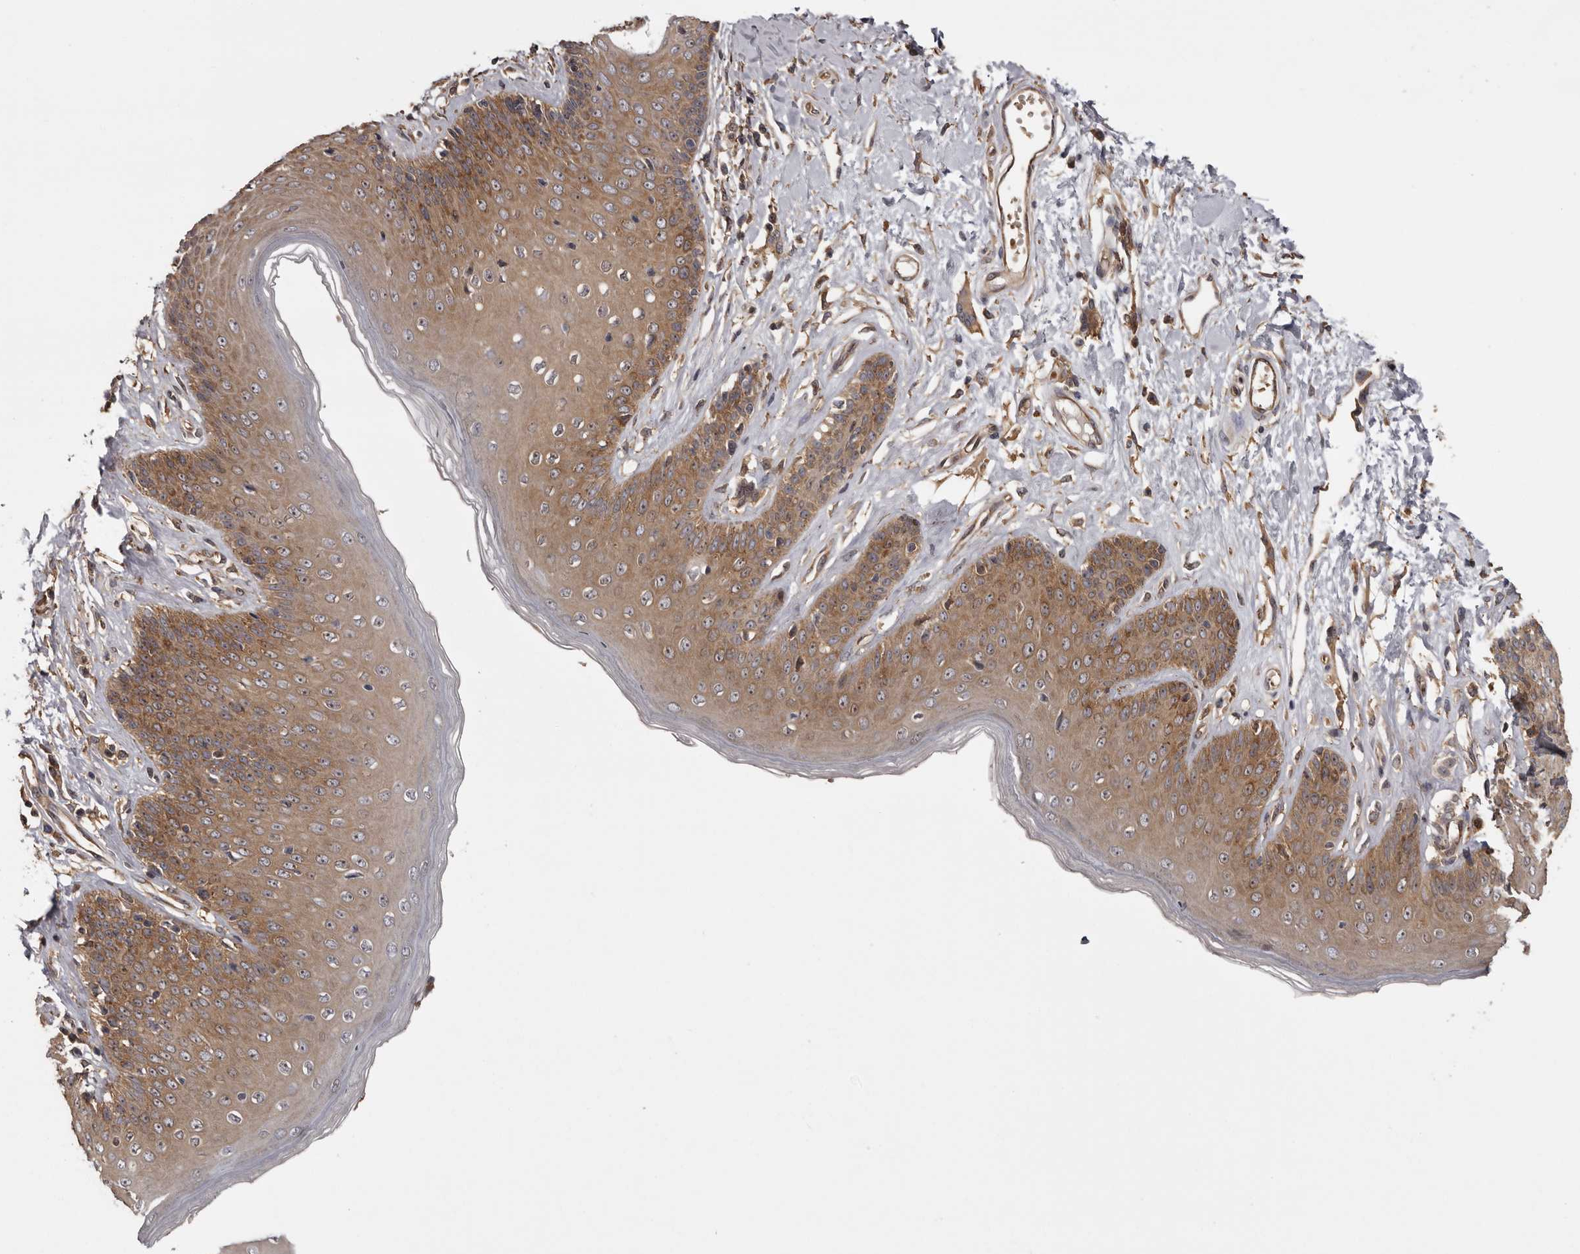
{"staining": {"intensity": "moderate", "quantity": ">75%", "location": "cytoplasmic/membranous"}, "tissue": "skin", "cell_type": "Epidermal cells", "image_type": "normal", "snomed": [{"axis": "morphology", "description": "Normal tissue, NOS"}, {"axis": "morphology", "description": "Squamous cell carcinoma, NOS"}, {"axis": "topography", "description": "Vulva"}], "caption": "Epidermal cells display medium levels of moderate cytoplasmic/membranous staining in about >75% of cells in benign skin.", "gene": "DARS1", "patient": {"sex": "female", "age": 85}}